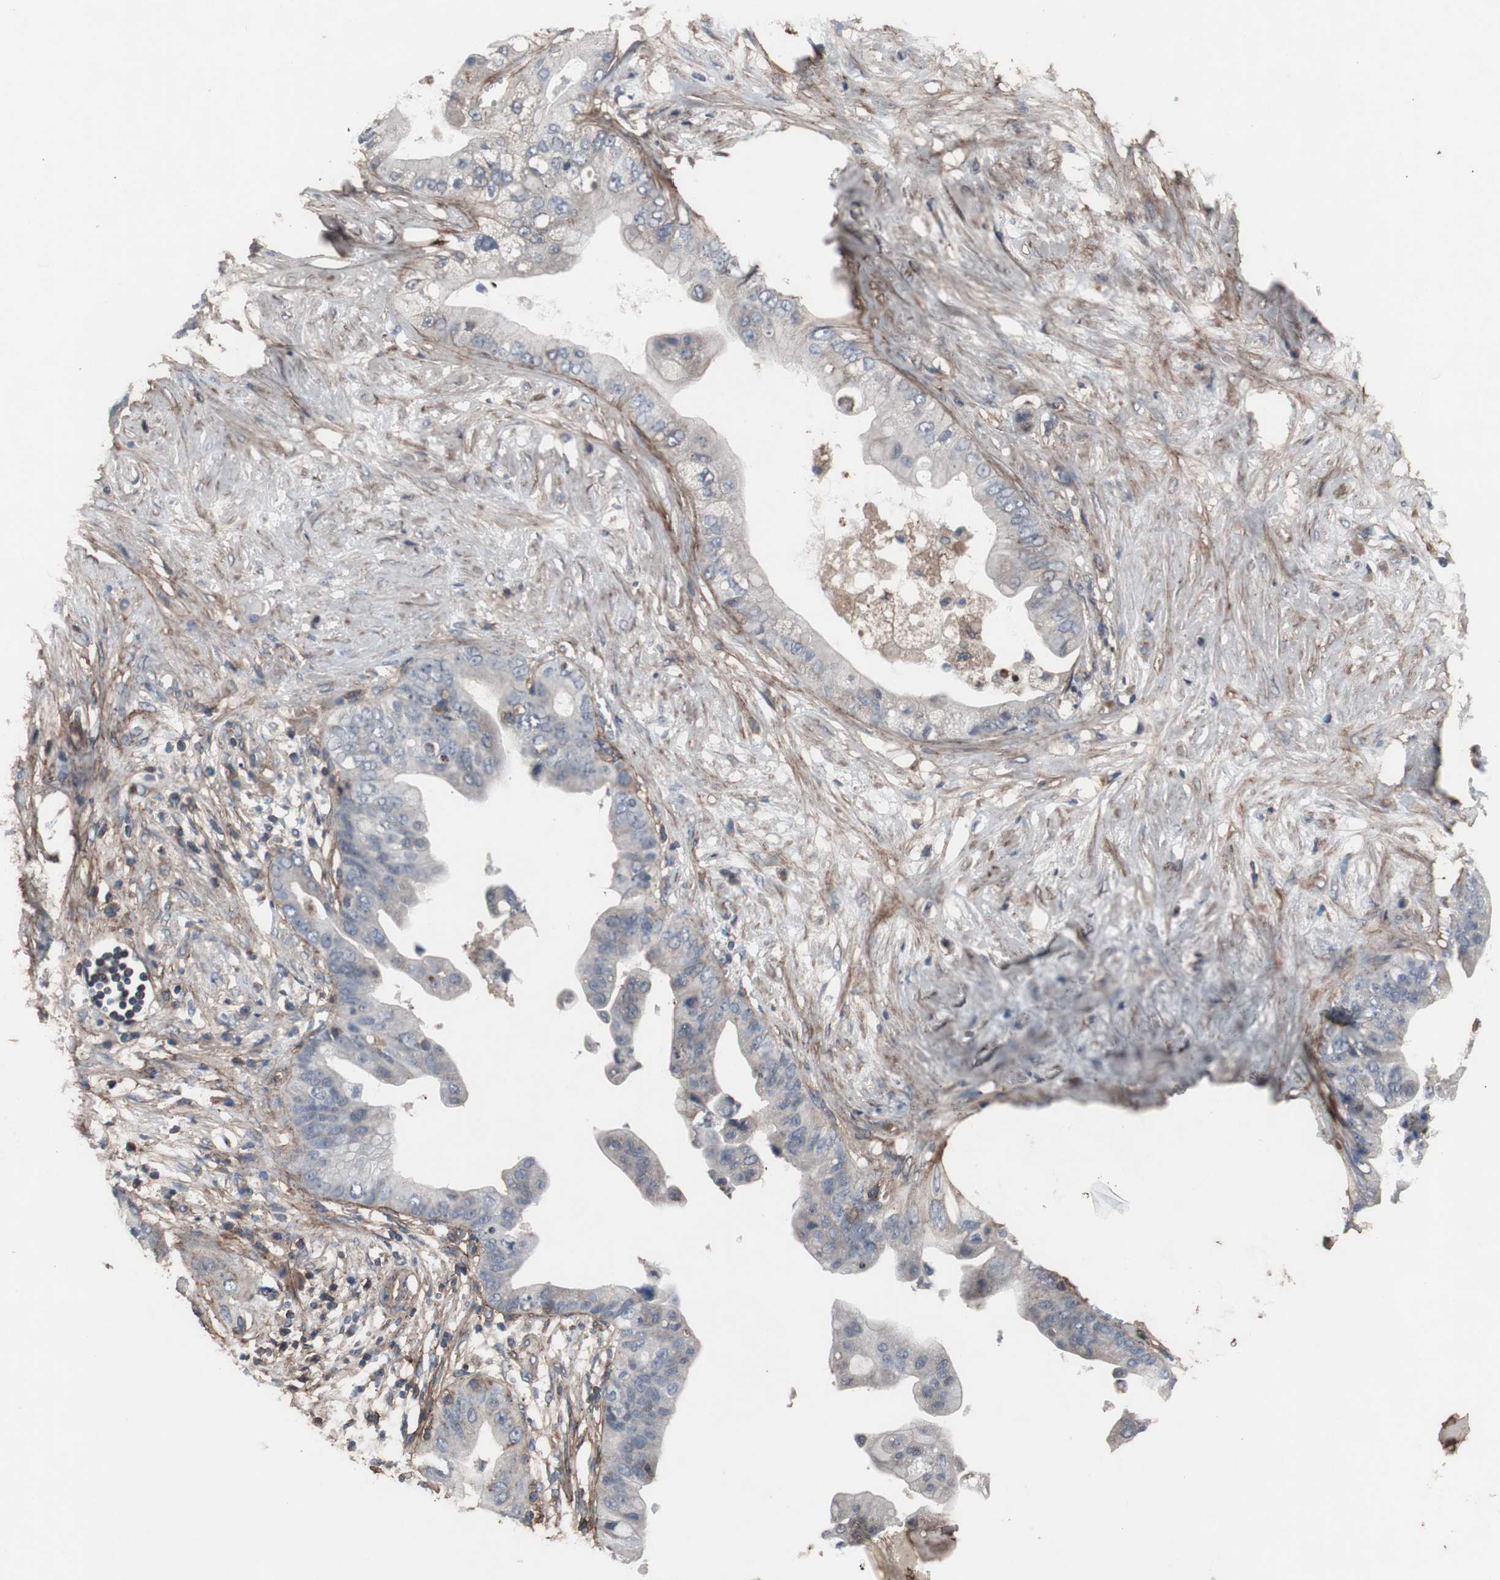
{"staining": {"intensity": "negative", "quantity": "none", "location": "none"}, "tissue": "pancreatic cancer", "cell_type": "Tumor cells", "image_type": "cancer", "snomed": [{"axis": "morphology", "description": "Adenocarcinoma, NOS"}, {"axis": "topography", "description": "Pancreas"}], "caption": "High magnification brightfield microscopy of adenocarcinoma (pancreatic) stained with DAB (brown) and counterstained with hematoxylin (blue): tumor cells show no significant staining. (Stains: DAB IHC with hematoxylin counter stain, Microscopy: brightfield microscopy at high magnification).", "gene": "COL6A2", "patient": {"sex": "female", "age": 75}}